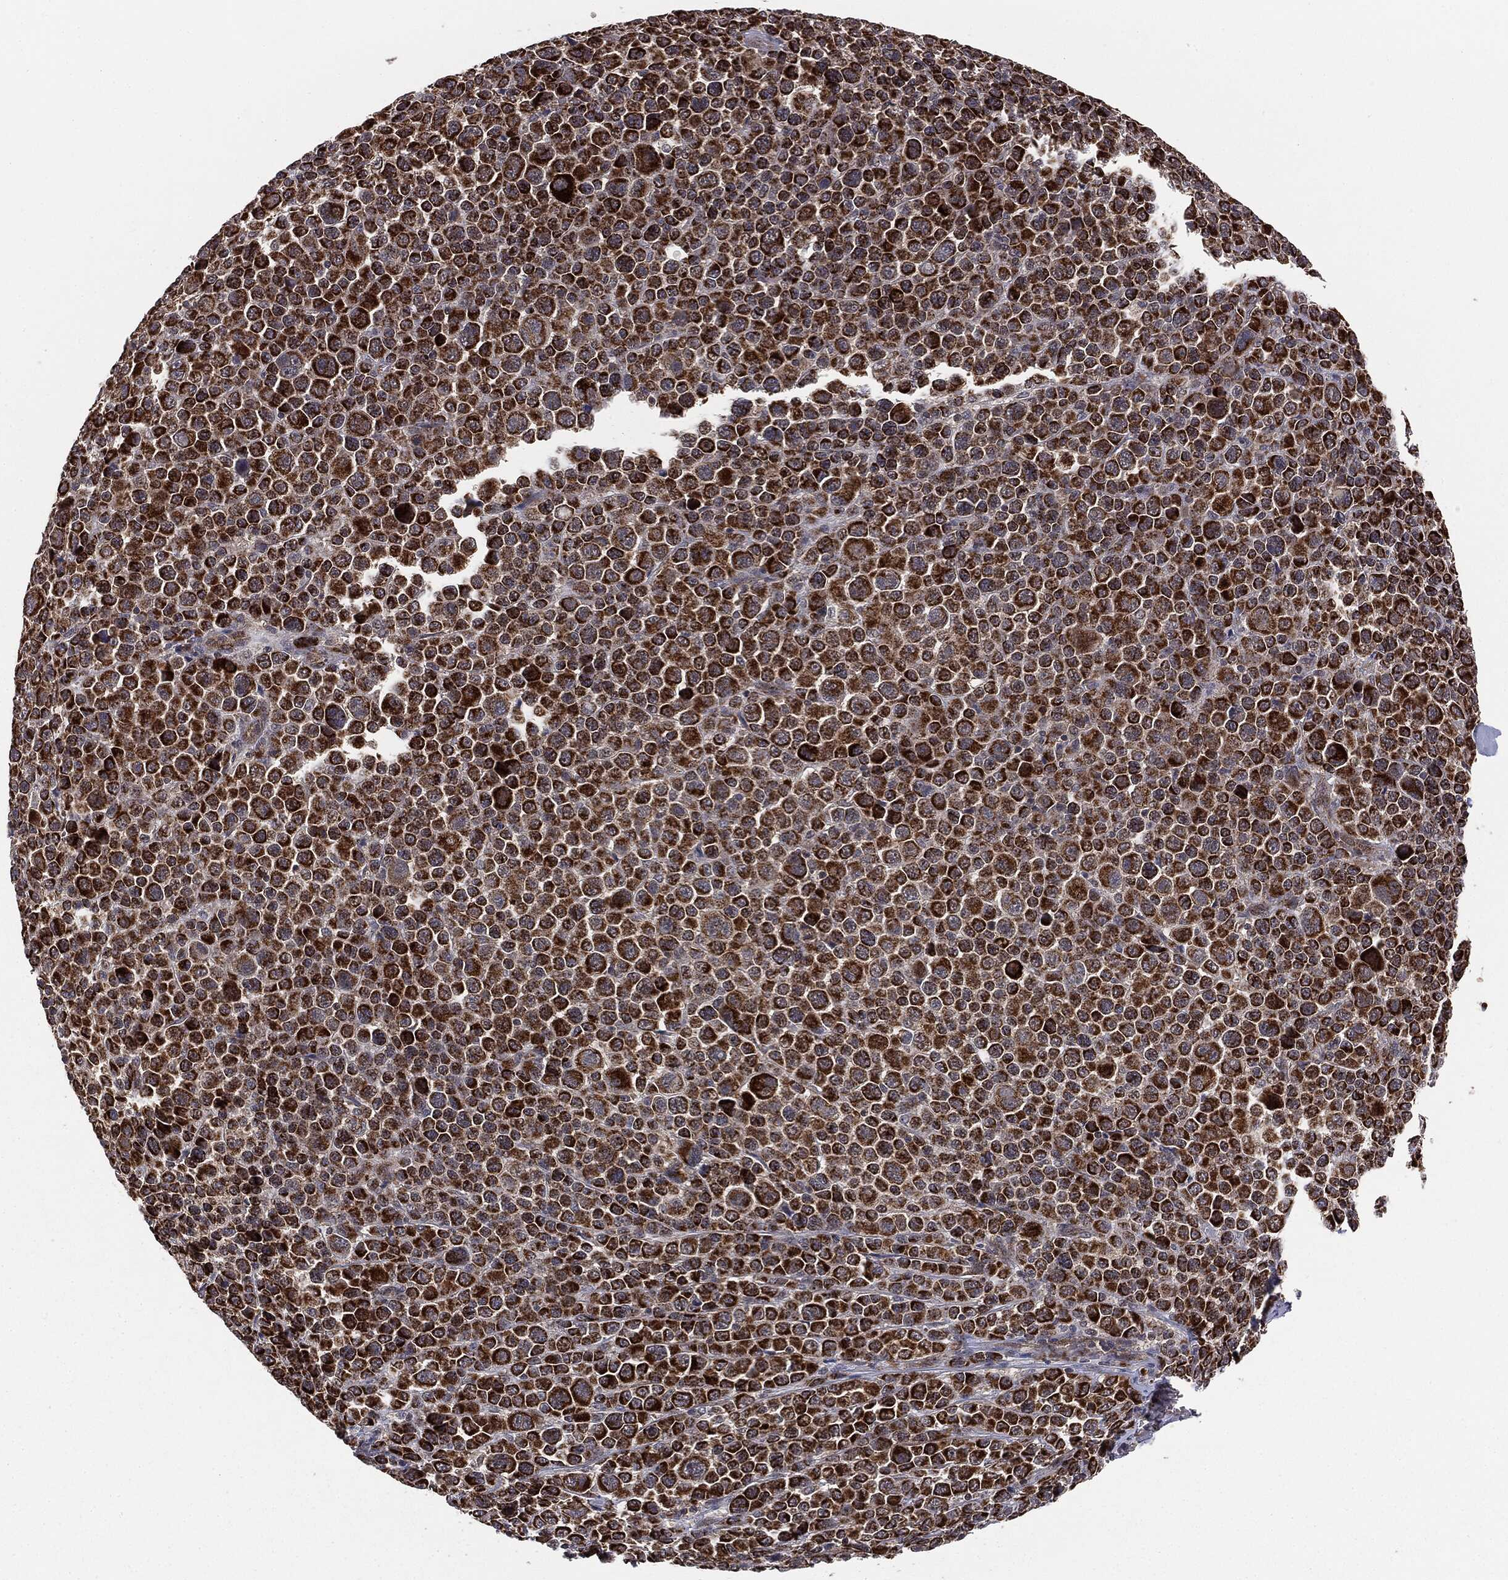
{"staining": {"intensity": "strong", "quantity": ">75%", "location": "cytoplasmic/membranous"}, "tissue": "melanoma", "cell_type": "Tumor cells", "image_type": "cancer", "snomed": [{"axis": "morphology", "description": "Malignant melanoma, NOS"}, {"axis": "topography", "description": "Skin"}], "caption": "Protein analysis of malignant melanoma tissue displays strong cytoplasmic/membranous positivity in about >75% of tumor cells.", "gene": "MTOR", "patient": {"sex": "female", "age": 57}}